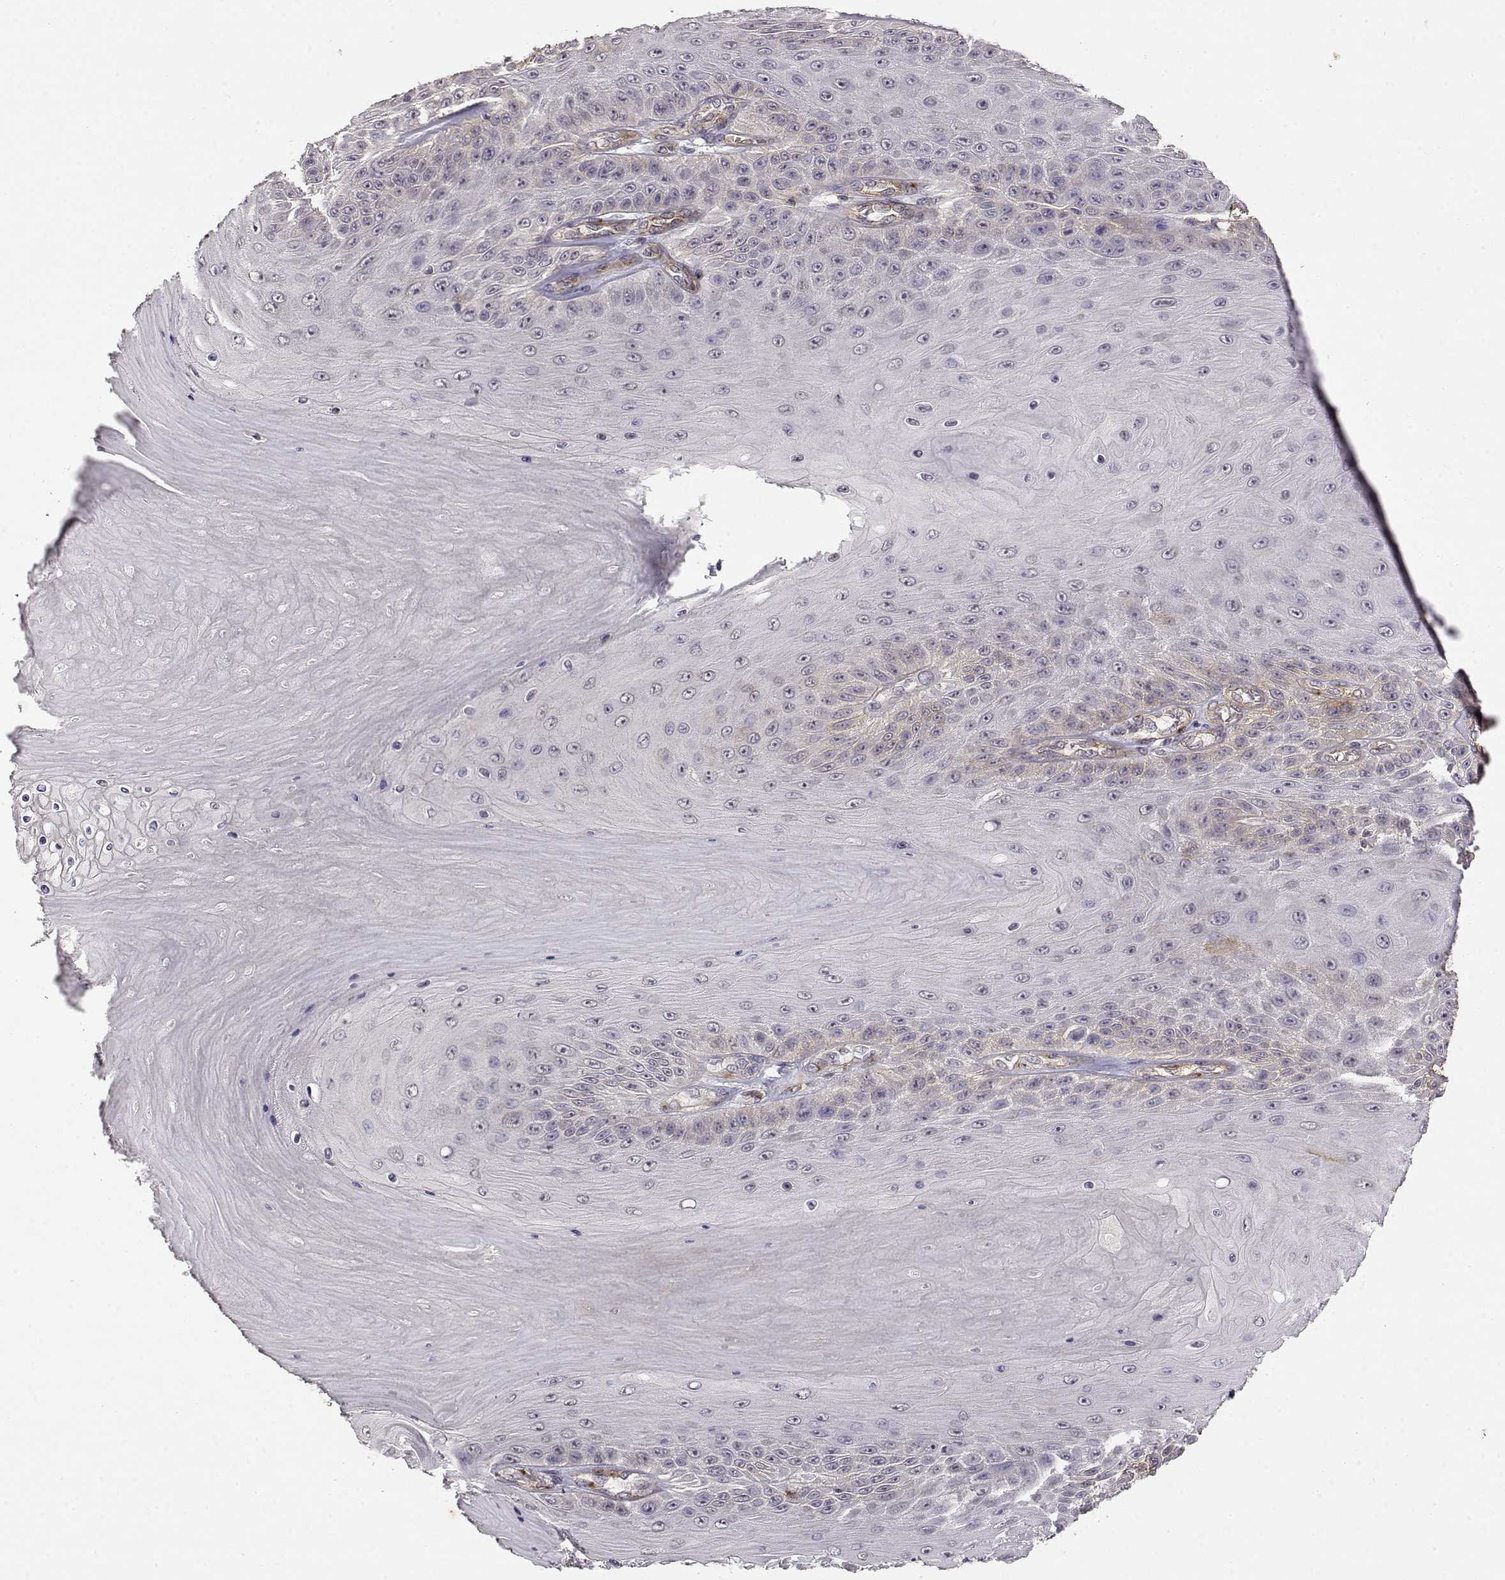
{"staining": {"intensity": "negative", "quantity": "none", "location": "none"}, "tissue": "skin cancer", "cell_type": "Tumor cells", "image_type": "cancer", "snomed": [{"axis": "morphology", "description": "Squamous cell carcinoma, NOS"}, {"axis": "topography", "description": "Skin"}], "caption": "High power microscopy photomicrograph of an immunohistochemistry image of skin cancer, revealing no significant positivity in tumor cells.", "gene": "IFITM1", "patient": {"sex": "male", "age": 62}}